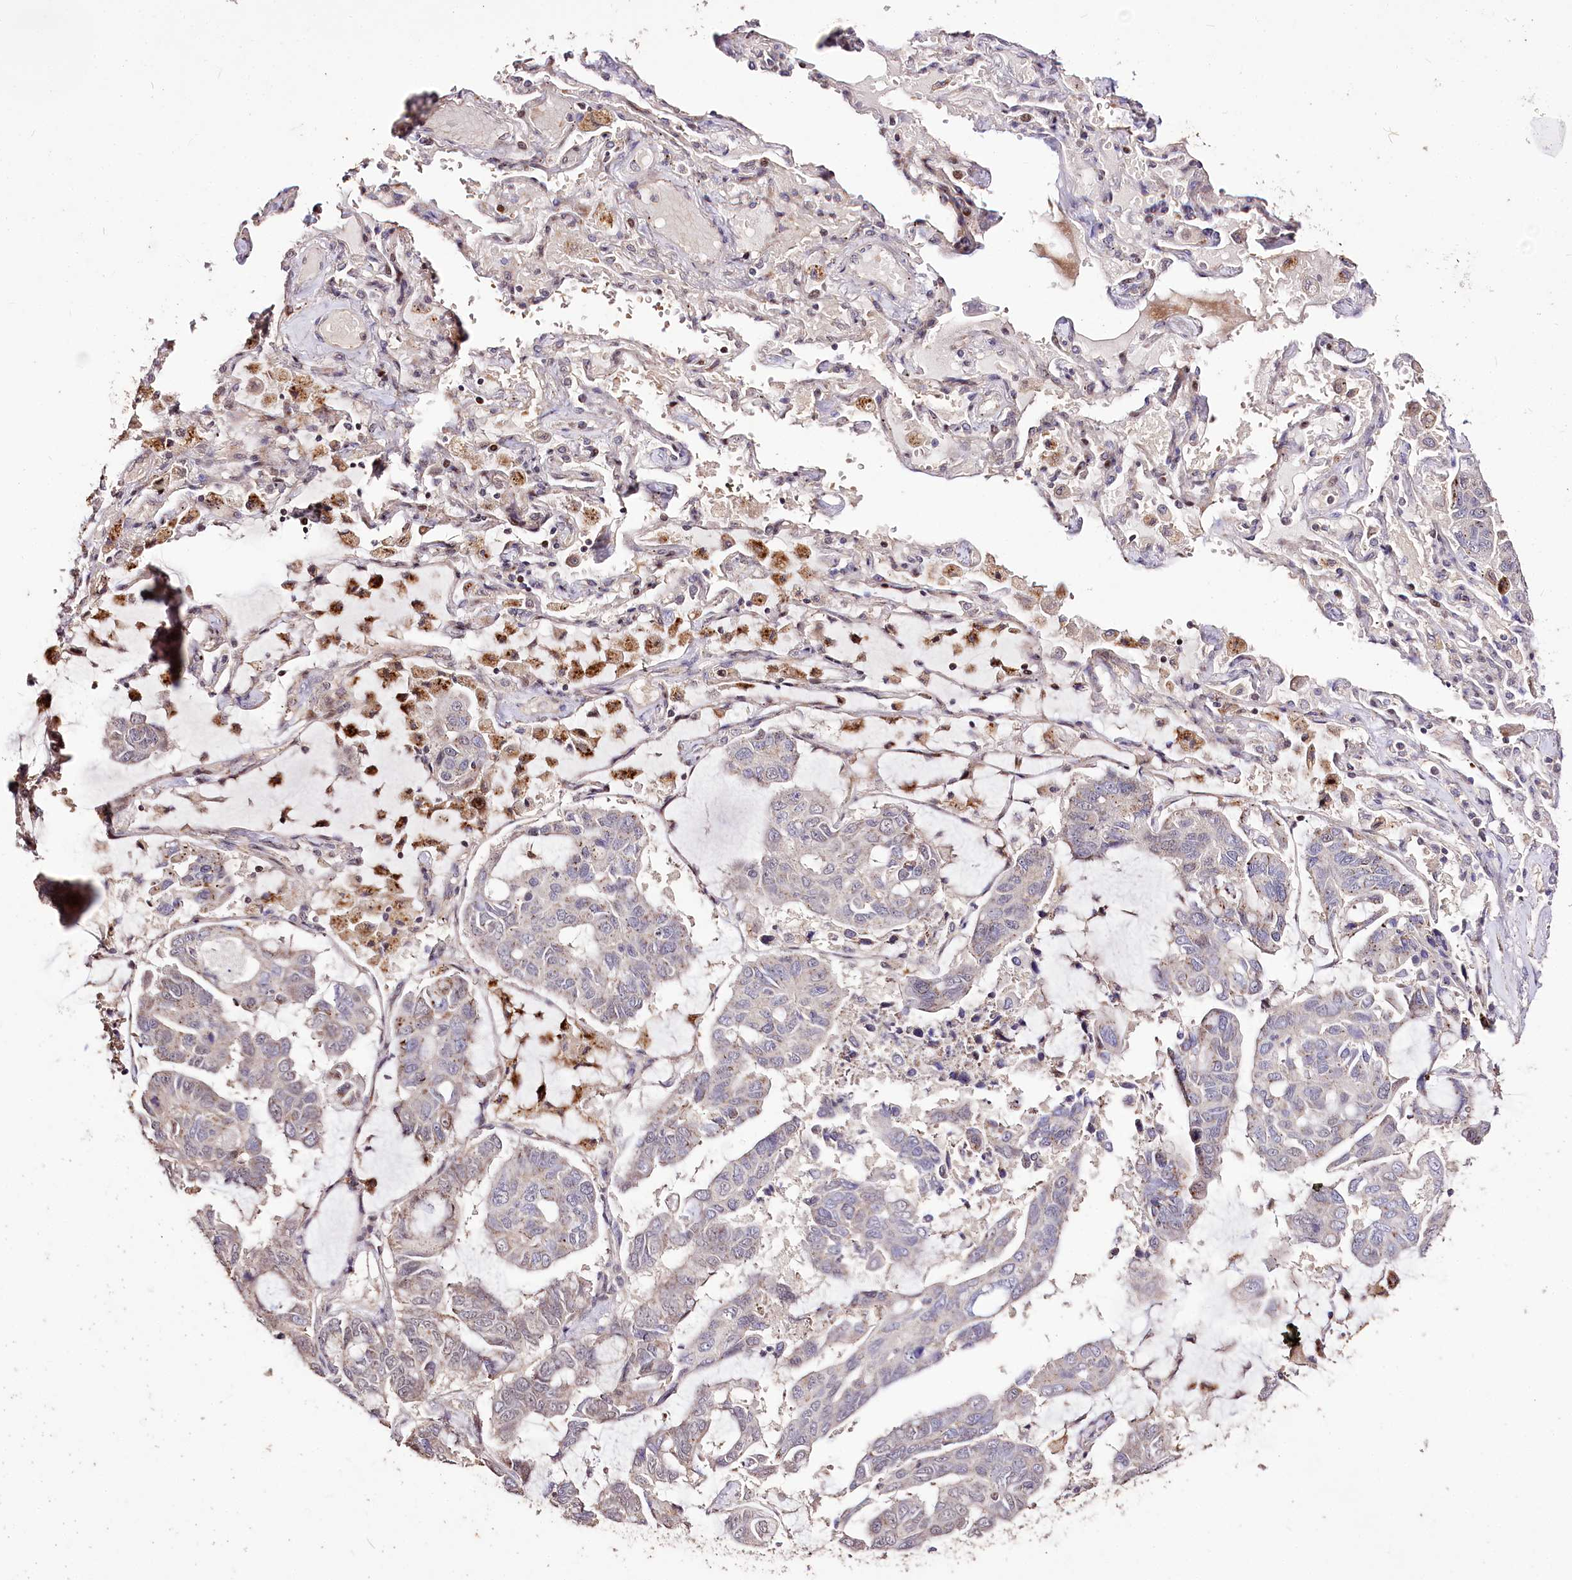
{"staining": {"intensity": "negative", "quantity": "none", "location": "none"}, "tissue": "lung cancer", "cell_type": "Tumor cells", "image_type": "cancer", "snomed": [{"axis": "morphology", "description": "Adenocarcinoma, NOS"}, {"axis": "topography", "description": "Lung"}], "caption": "This is a micrograph of immunohistochemistry (IHC) staining of lung adenocarcinoma, which shows no positivity in tumor cells.", "gene": "CARD19", "patient": {"sex": "male", "age": 64}}